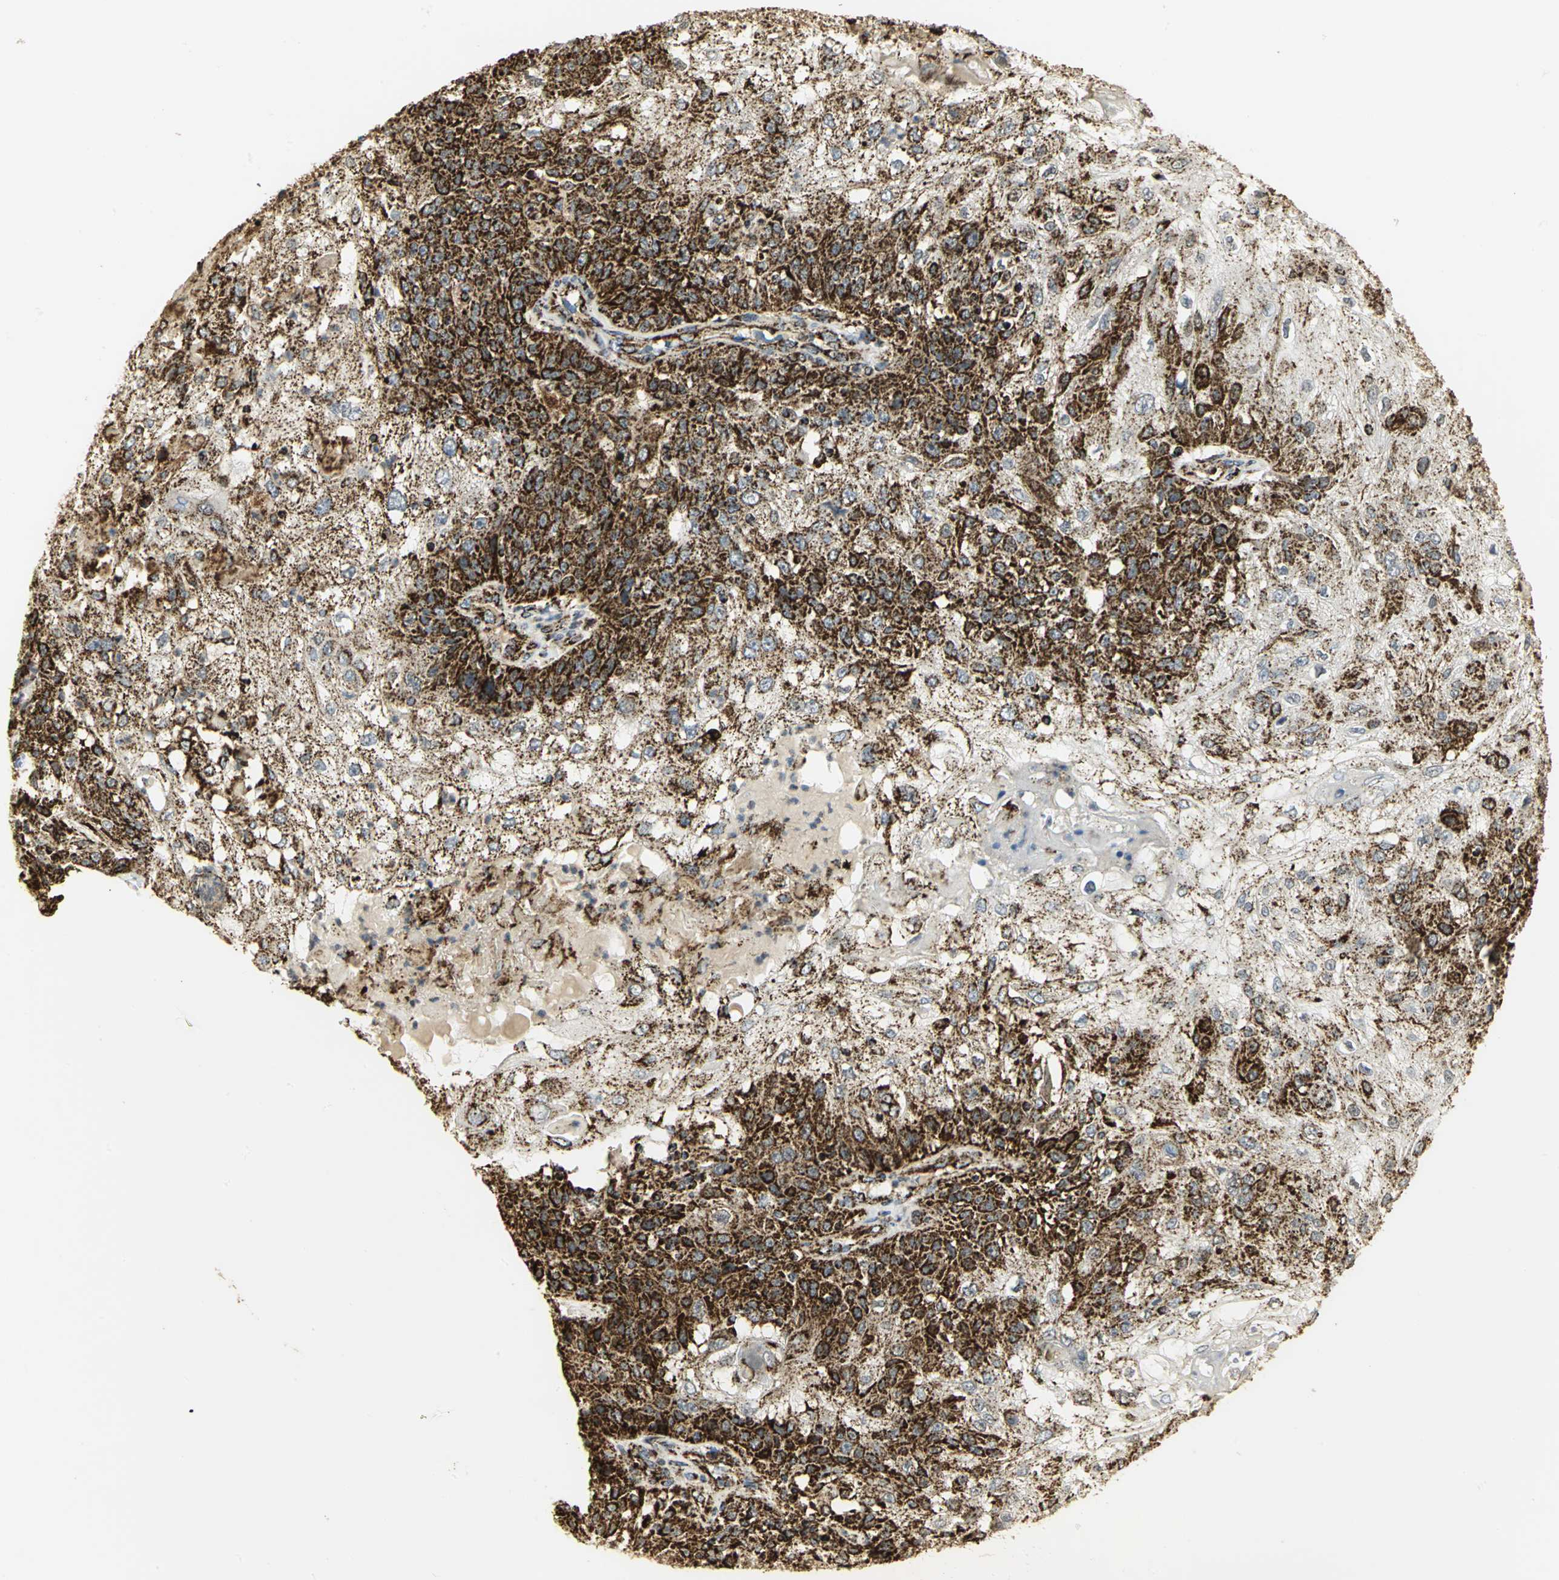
{"staining": {"intensity": "strong", "quantity": ">75%", "location": "cytoplasmic/membranous"}, "tissue": "skin cancer", "cell_type": "Tumor cells", "image_type": "cancer", "snomed": [{"axis": "morphology", "description": "Normal tissue, NOS"}, {"axis": "morphology", "description": "Squamous cell carcinoma, NOS"}, {"axis": "topography", "description": "Skin"}], "caption": "DAB (3,3'-diaminobenzidine) immunohistochemical staining of skin cancer demonstrates strong cytoplasmic/membranous protein staining in about >75% of tumor cells.", "gene": "VDAC1", "patient": {"sex": "female", "age": 83}}